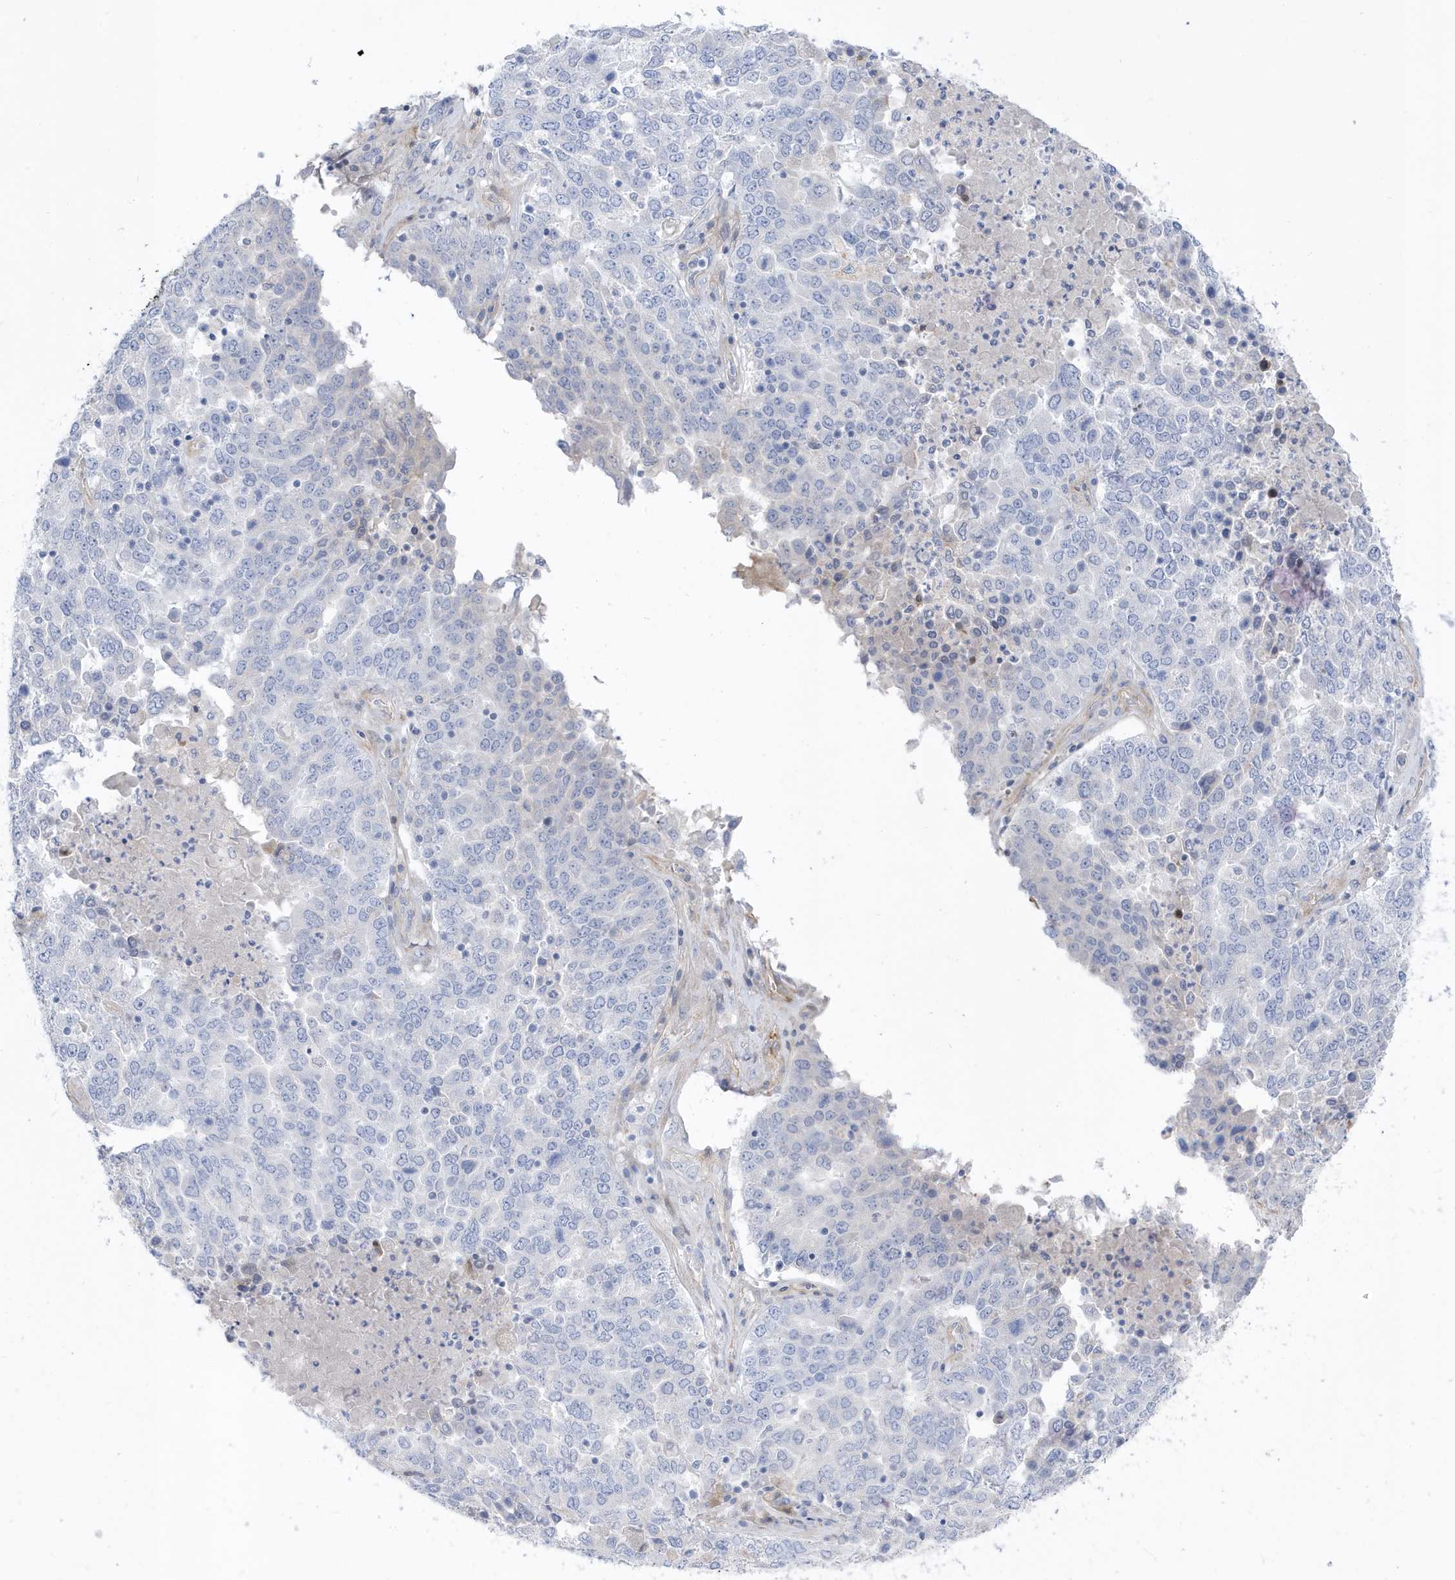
{"staining": {"intensity": "negative", "quantity": "none", "location": "none"}, "tissue": "ovarian cancer", "cell_type": "Tumor cells", "image_type": "cancer", "snomed": [{"axis": "morphology", "description": "Carcinoma, endometroid"}, {"axis": "topography", "description": "Ovary"}], "caption": "Image shows no protein staining in tumor cells of ovarian cancer (endometroid carcinoma) tissue.", "gene": "ATP13A5", "patient": {"sex": "female", "age": 62}}